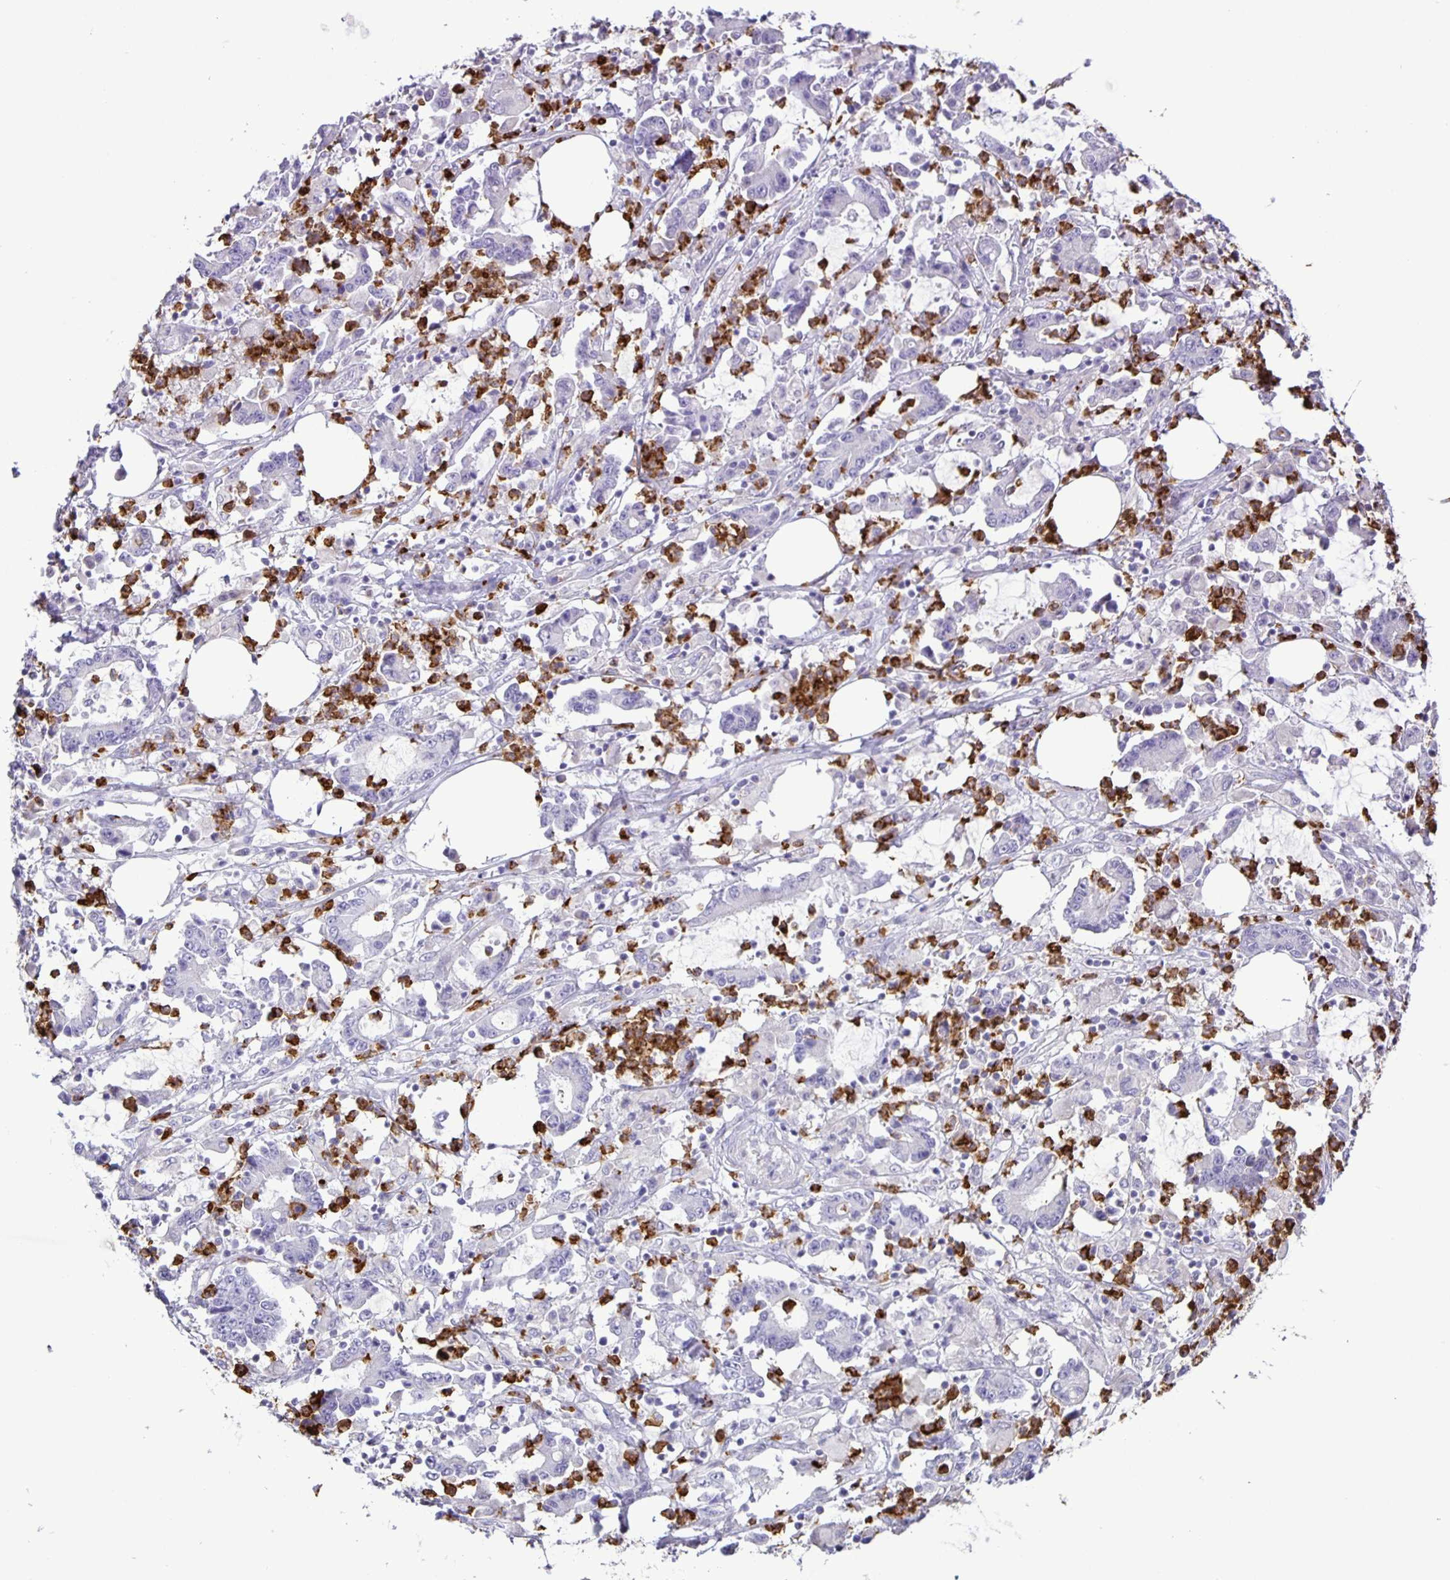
{"staining": {"intensity": "negative", "quantity": "none", "location": "none"}, "tissue": "stomach cancer", "cell_type": "Tumor cells", "image_type": "cancer", "snomed": [{"axis": "morphology", "description": "Adenocarcinoma, NOS"}, {"axis": "topography", "description": "Stomach, upper"}], "caption": "Adenocarcinoma (stomach) was stained to show a protein in brown. There is no significant positivity in tumor cells.", "gene": "ADCK1", "patient": {"sex": "male", "age": 68}}